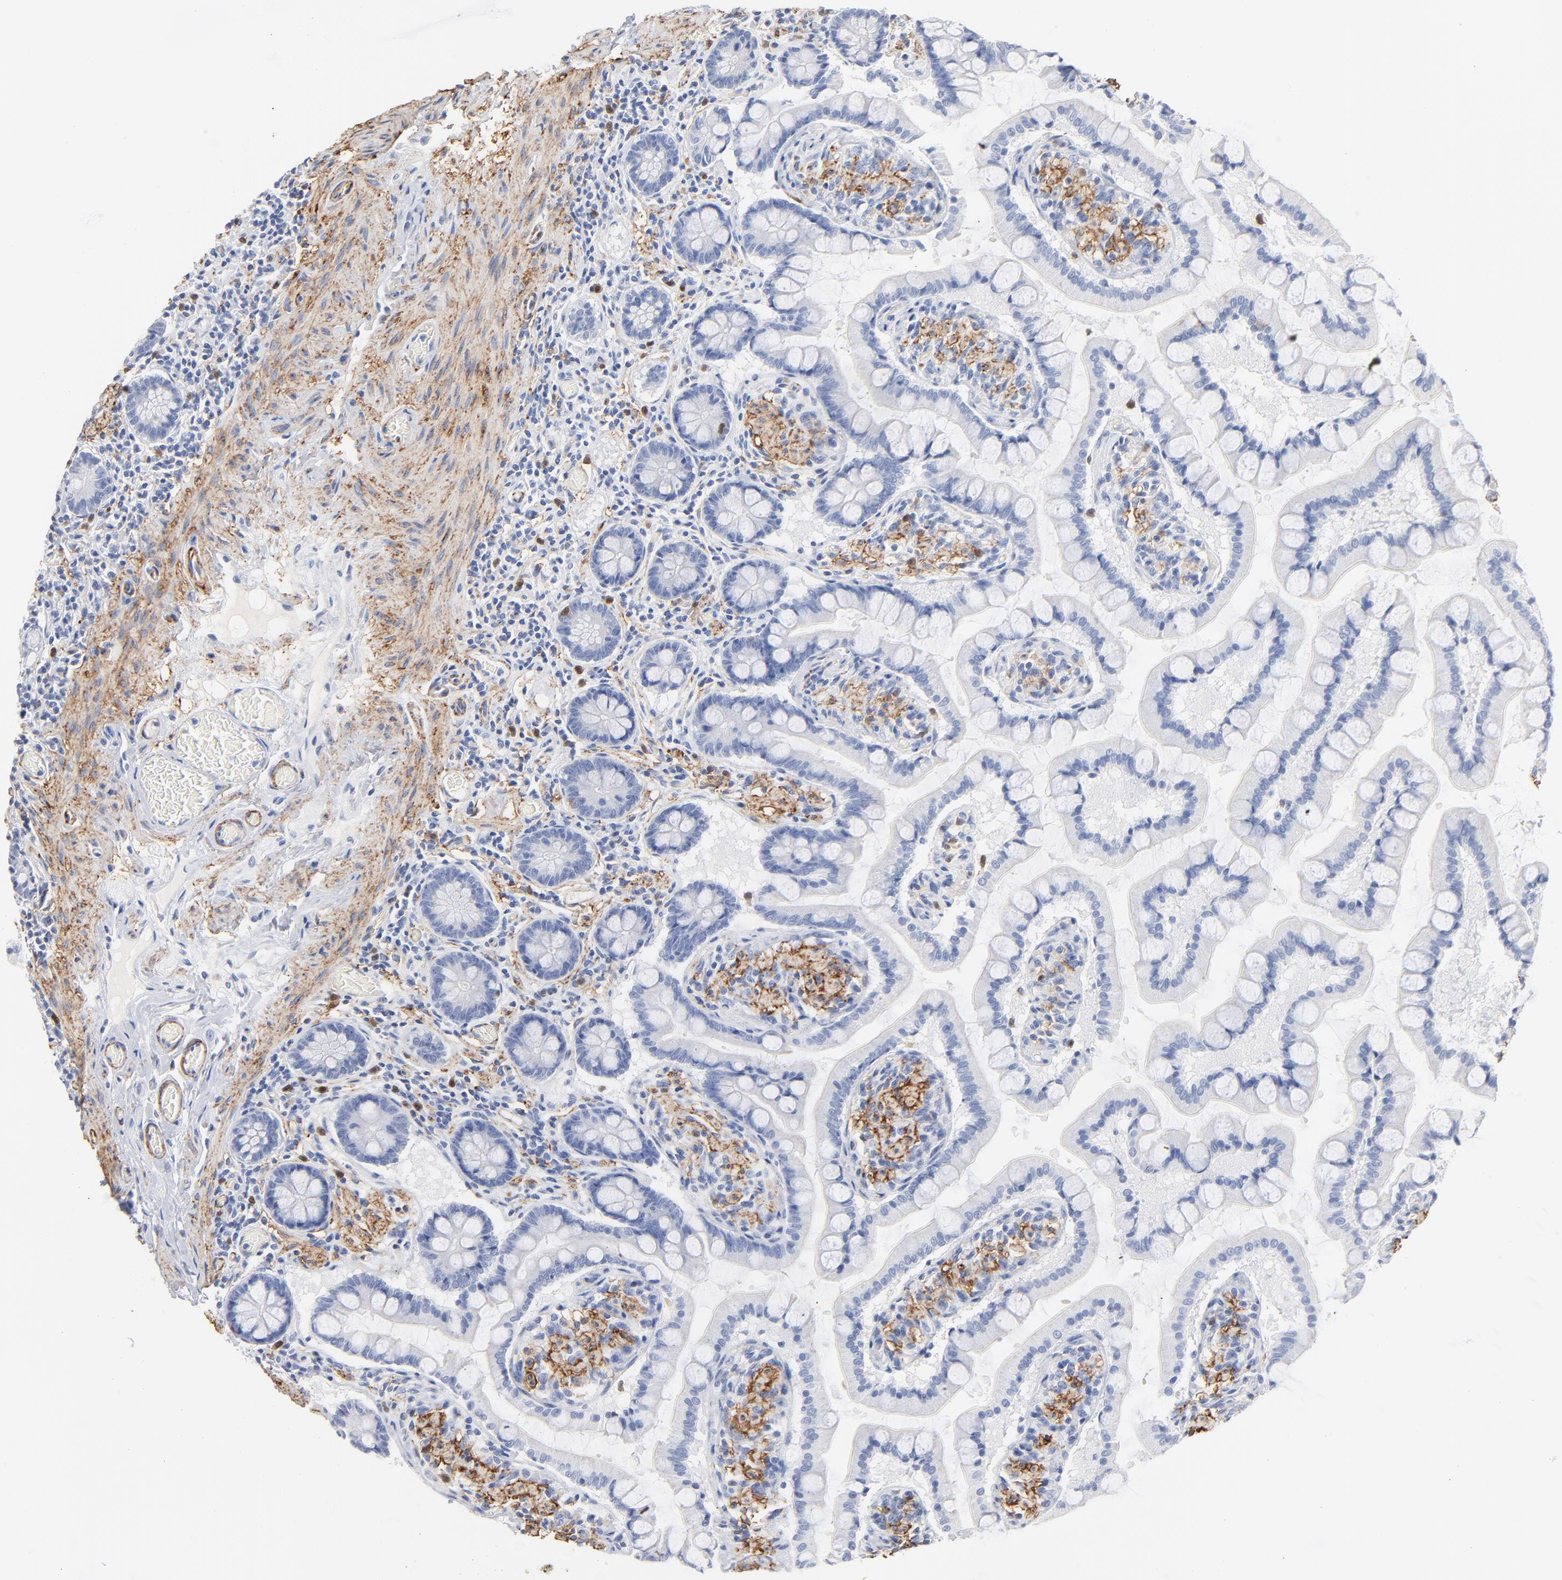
{"staining": {"intensity": "negative", "quantity": "none", "location": "none"}, "tissue": "small intestine", "cell_type": "Glandular cells", "image_type": "normal", "snomed": [{"axis": "morphology", "description": "Normal tissue, NOS"}, {"axis": "topography", "description": "Small intestine"}], "caption": "Immunohistochemical staining of benign human small intestine shows no significant positivity in glandular cells.", "gene": "AGTR1", "patient": {"sex": "male", "age": 41}}